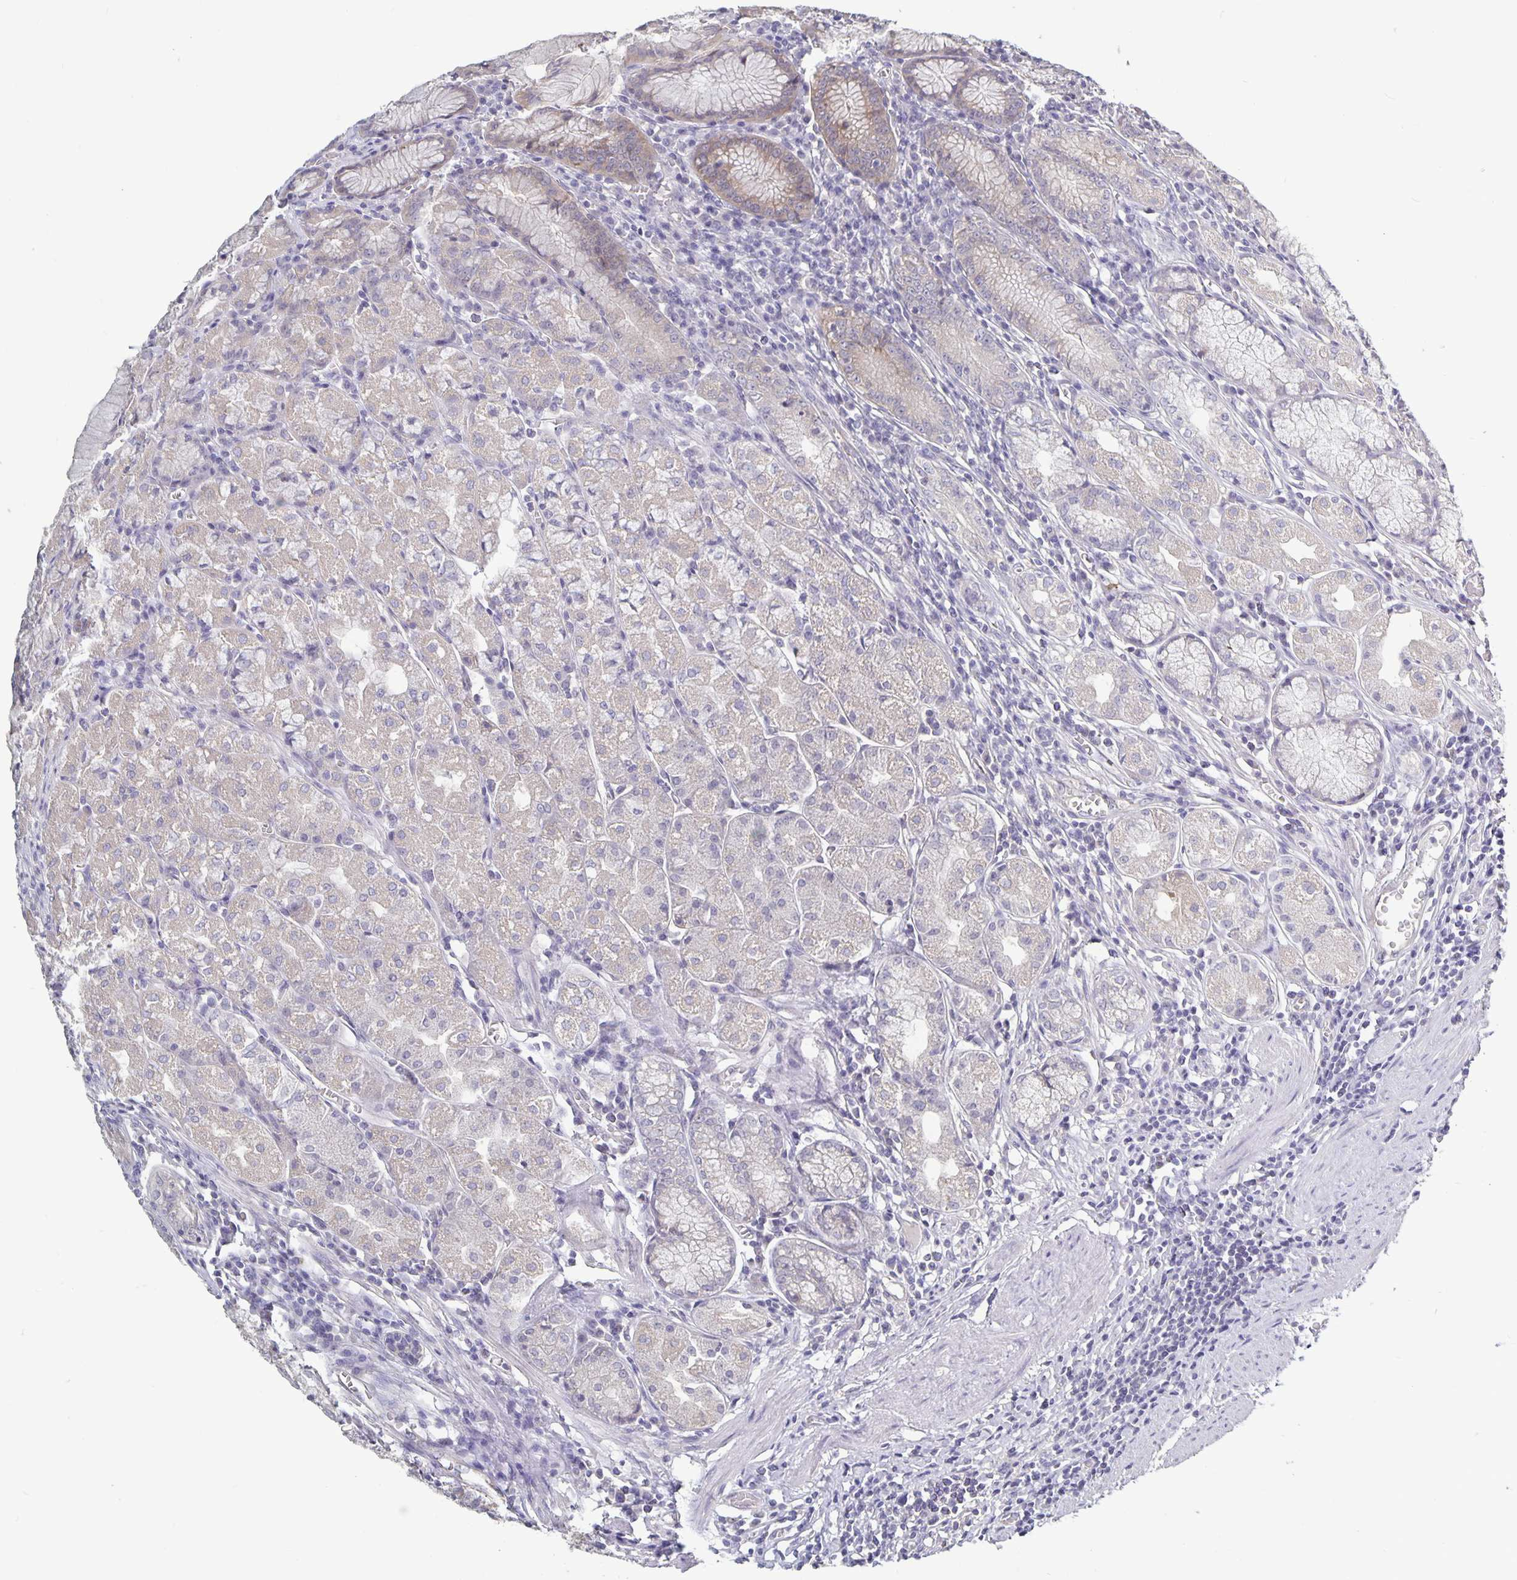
{"staining": {"intensity": "weak", "quantity": "<25%", "location": "cytoplasmic/membranous"}, "tissue": "stomach", "cell_type": "Glandular cells", "image_type": "normal", "snomed": [{"axis": "morphology", "description": "Normal tissue, NOS"}, {"axis": "topography", "description": "Stomach"}], "caption": "Immunohistochemistry (IHC) histopathology image of unremarkable stomach: human stomach stained with DAB (3,3'-diaminobenzidine) demonstrates no significant protein positivity in glandular cells.", "gene": "PLCB3", "patient": {"sex": "male", "age": 55}}